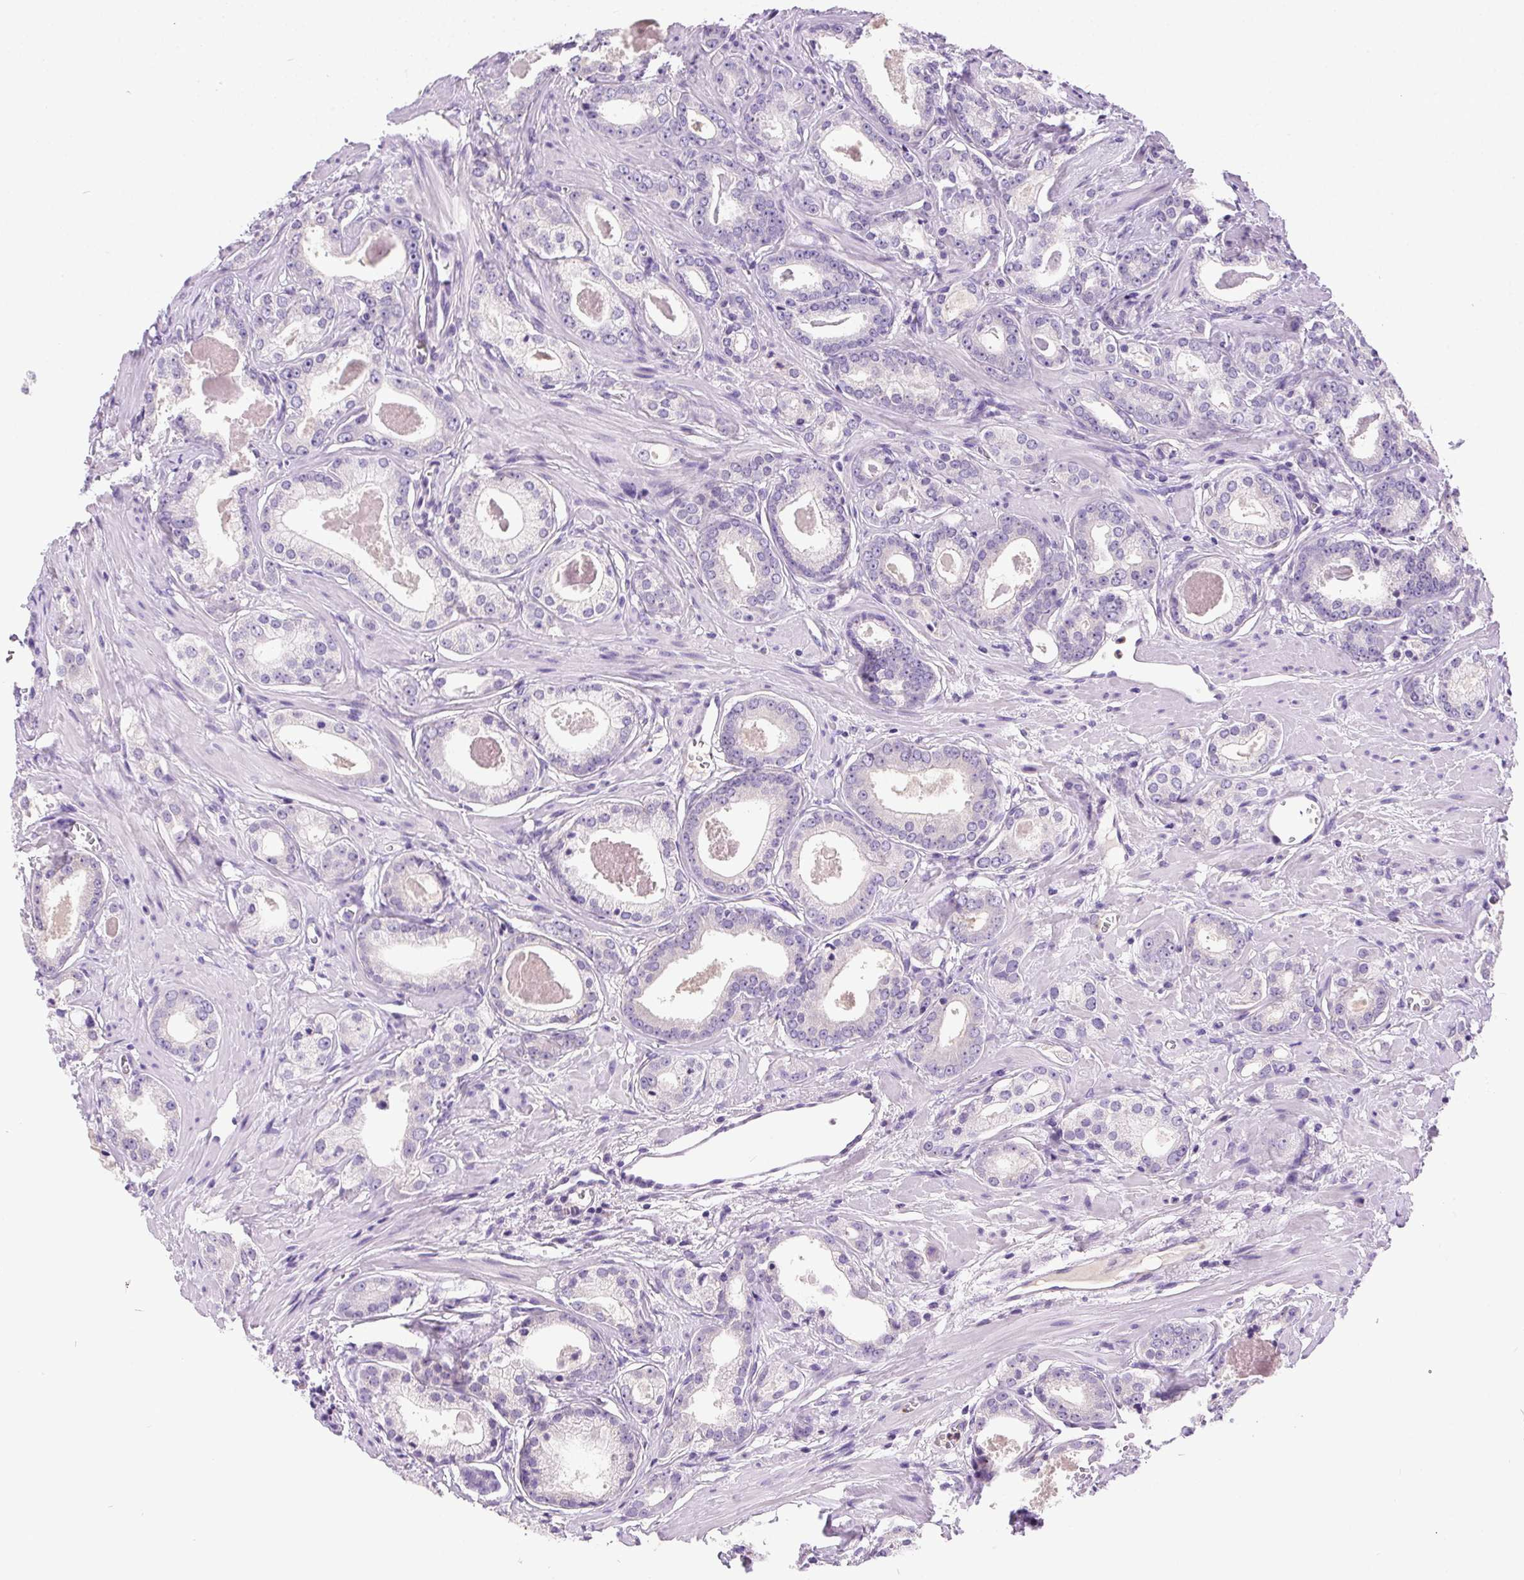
{"staining": {"intensity": "negative", "quantity": "none", "location": "none"}, "tissue": "prostate cancer", "cell_type": "Tumor cells", "image_type": "cancer", "snomed": [{"axis": "morphology", "description": "Adenocarcinoma, NOS"}, {"axis": "morphology", "description": "Adenocarcinoma, Low grade"}, {"axis": "topography", "description": "Prostate"}], "caption": "Tumor cells are negative for protein expression in human prostate cancer.", "gene": "SSTR4", "patient": {"sex": "male", "age": 64}}